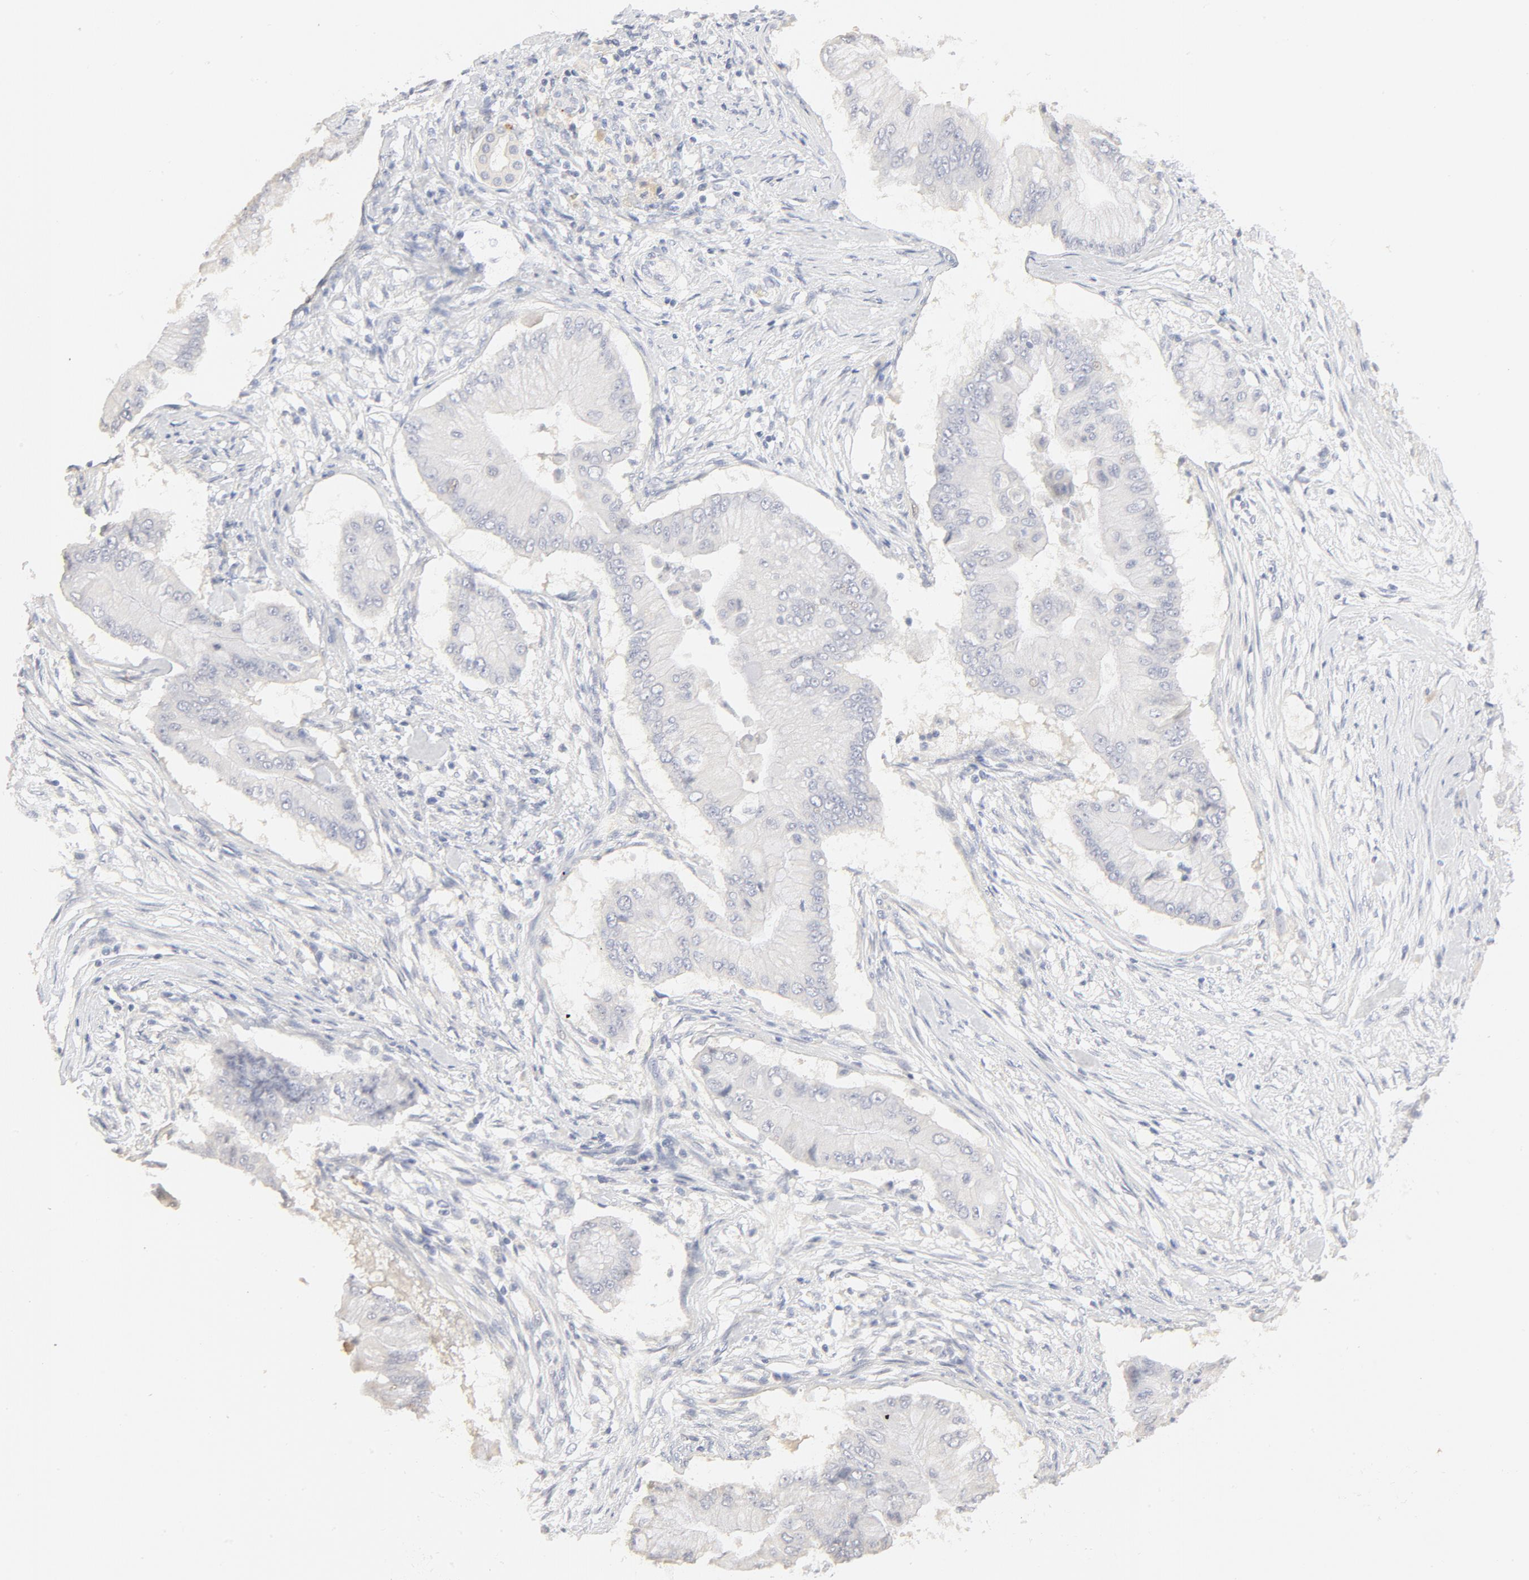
{"staining": {"intensity": "negative", "quantity": "none", "location": "none"}, "tissue": "pancreatic cancer", "cell_type": "Tumor cells", "image_type": "cancer", "snomed": [{"axis": "morphology", "description": "Adenocarcinoma, NOS"}, {"axis": "topography", "description": "Pancreas"}], "caption": "Pancreatic cancer stained for a protein using immunohistochemistry reveals no positivity tumor cells.", "gene": "FCGBP", "patient": {"sex": "male", "age": 62}}